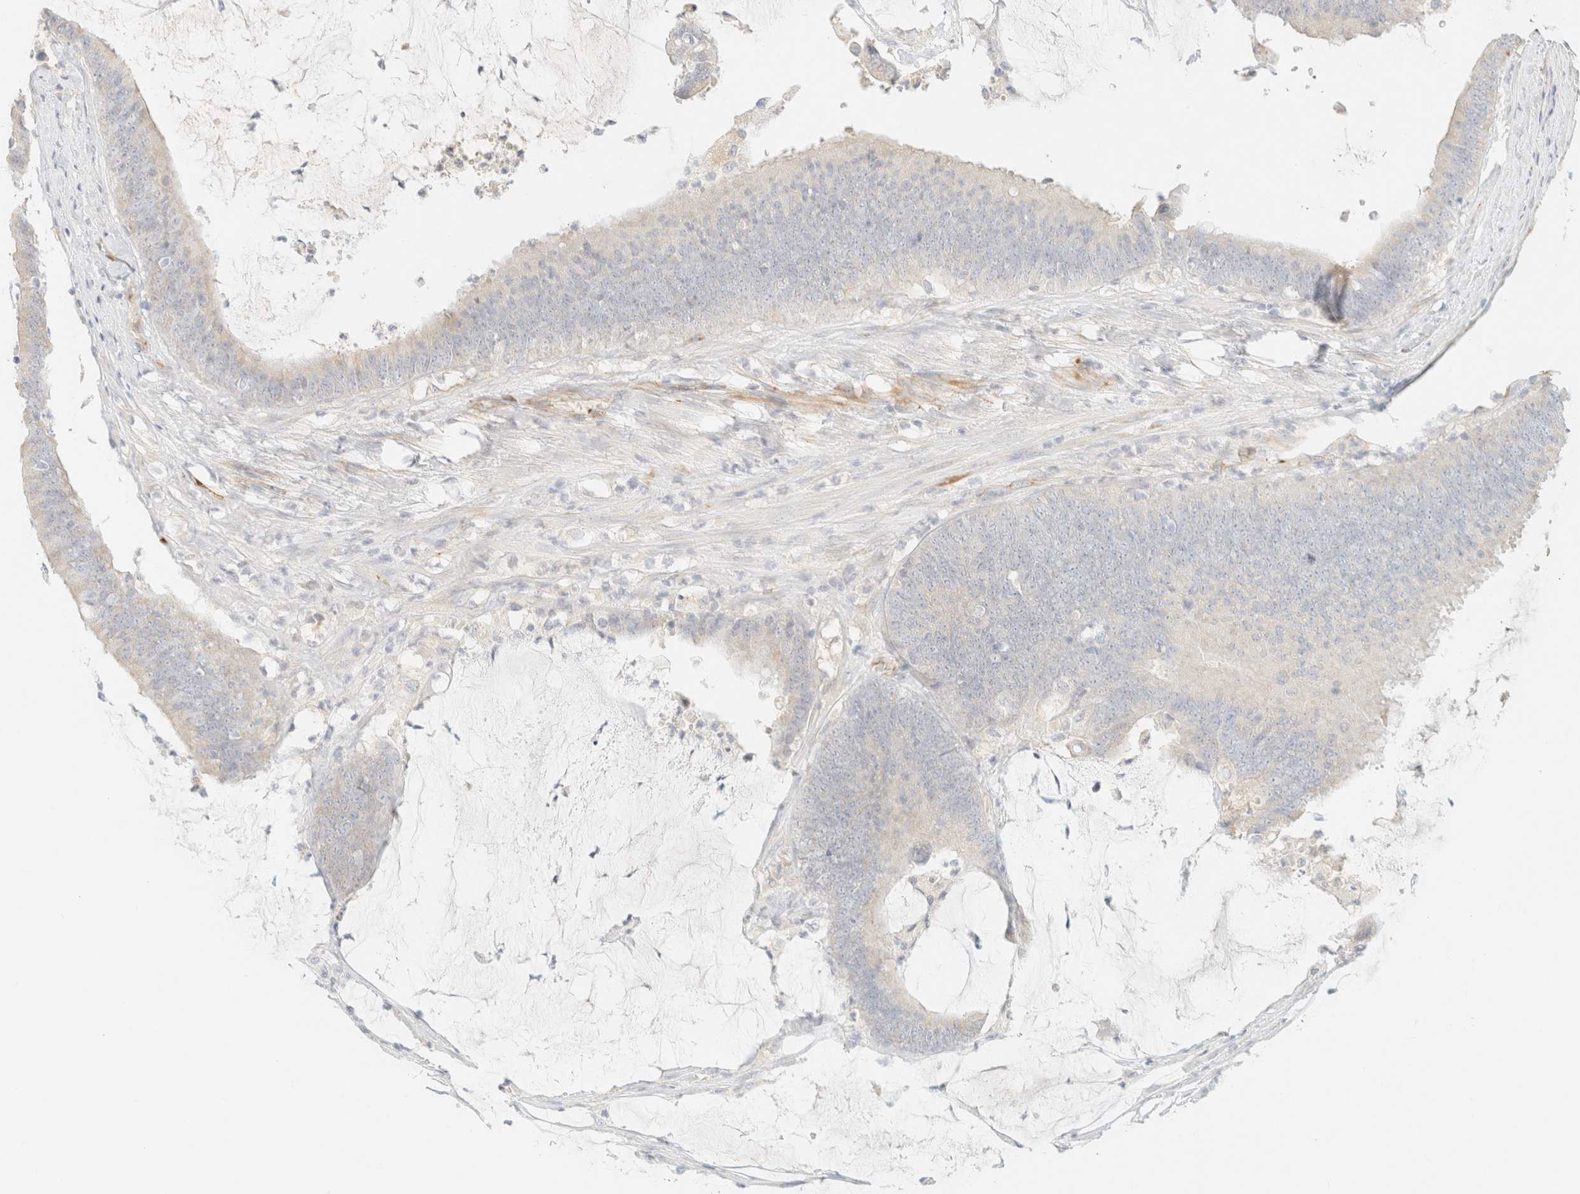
{"staining": {"intensity": "negative", "quantity": "none", "location": "none"}, "tissue": "colorectal cancer", "cell_type": "Tumor cells", "image_type": "cancer", "snomed": [{"axis": "morphology", "description": "Adenocarcinoma, NOS"}, {"axis": "topography", "description": "Rectum"}], "caption": "A photomicrograph of colorectal cancer (adenocarcinoma) stained for a protein demonstrates no brown staining in tumor cells.", "gene": "SPARCL1", "patient": {"sex": "female", "age": 66}}